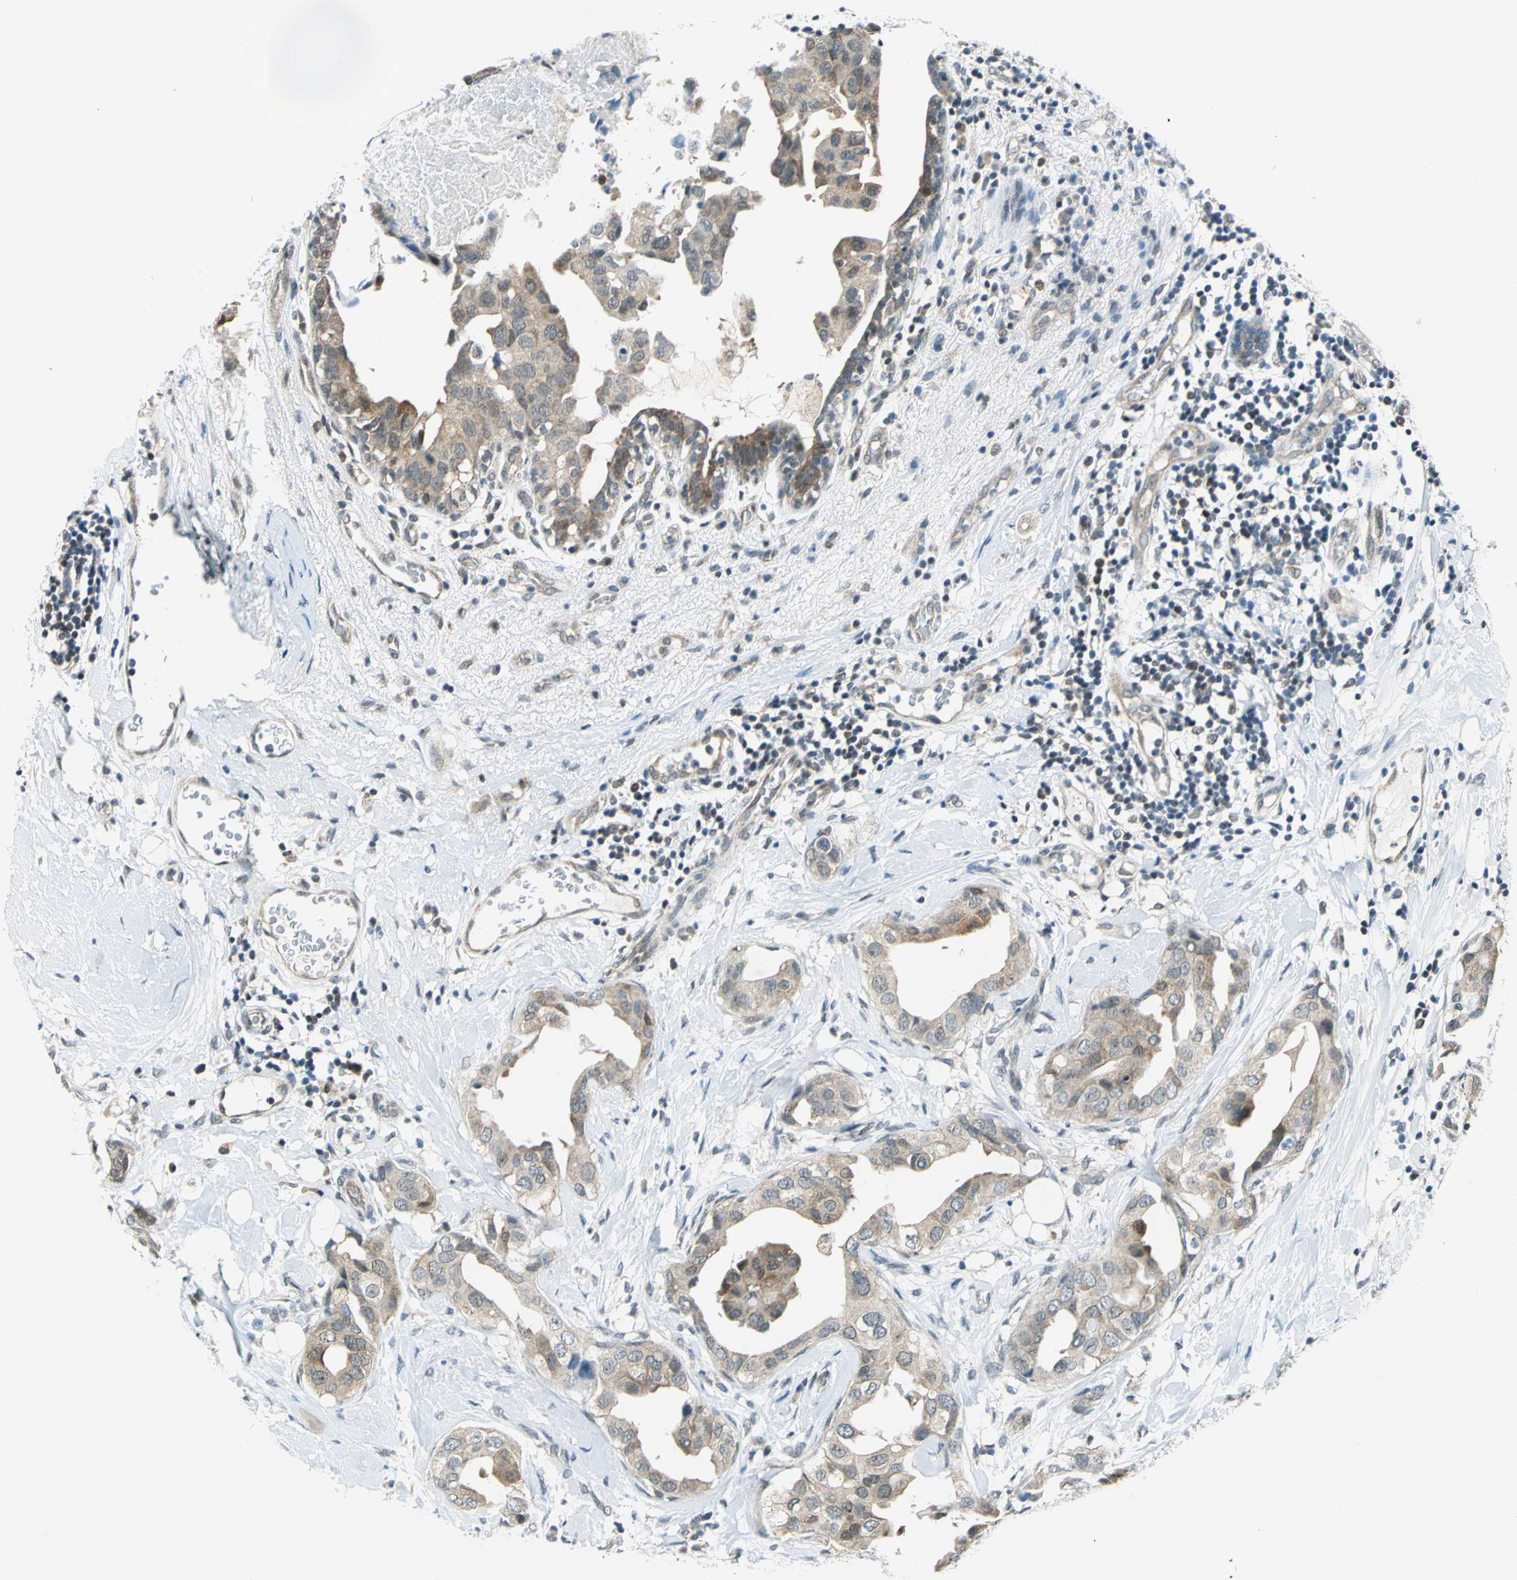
{"staining": {"intensity": "weak", "quantity": ">75%", "location": "cytoplasmic/membranous"}, "tissue": "breast cancer", "cell_type": "Tumor cells", "image_type": "cancer", "snomed": [{"axis": "morphology", "description": "Duct carcinoma"}, {"axis": "topography", "description": "Breast"}], "caption": "Immunohistochemistry micrograph of neoplastic tissue: breast cancer (intraductal carcinoma) stained using immunohistochemistry (IHC) displays low levels of weak protein expression localized specifically in the cytoplasmic/membranous of tumor cells, appearing as a cytoplasmic/membranous brown color.", "gene": "PIN1", "patient": {"sex": "female", "age": 40}}